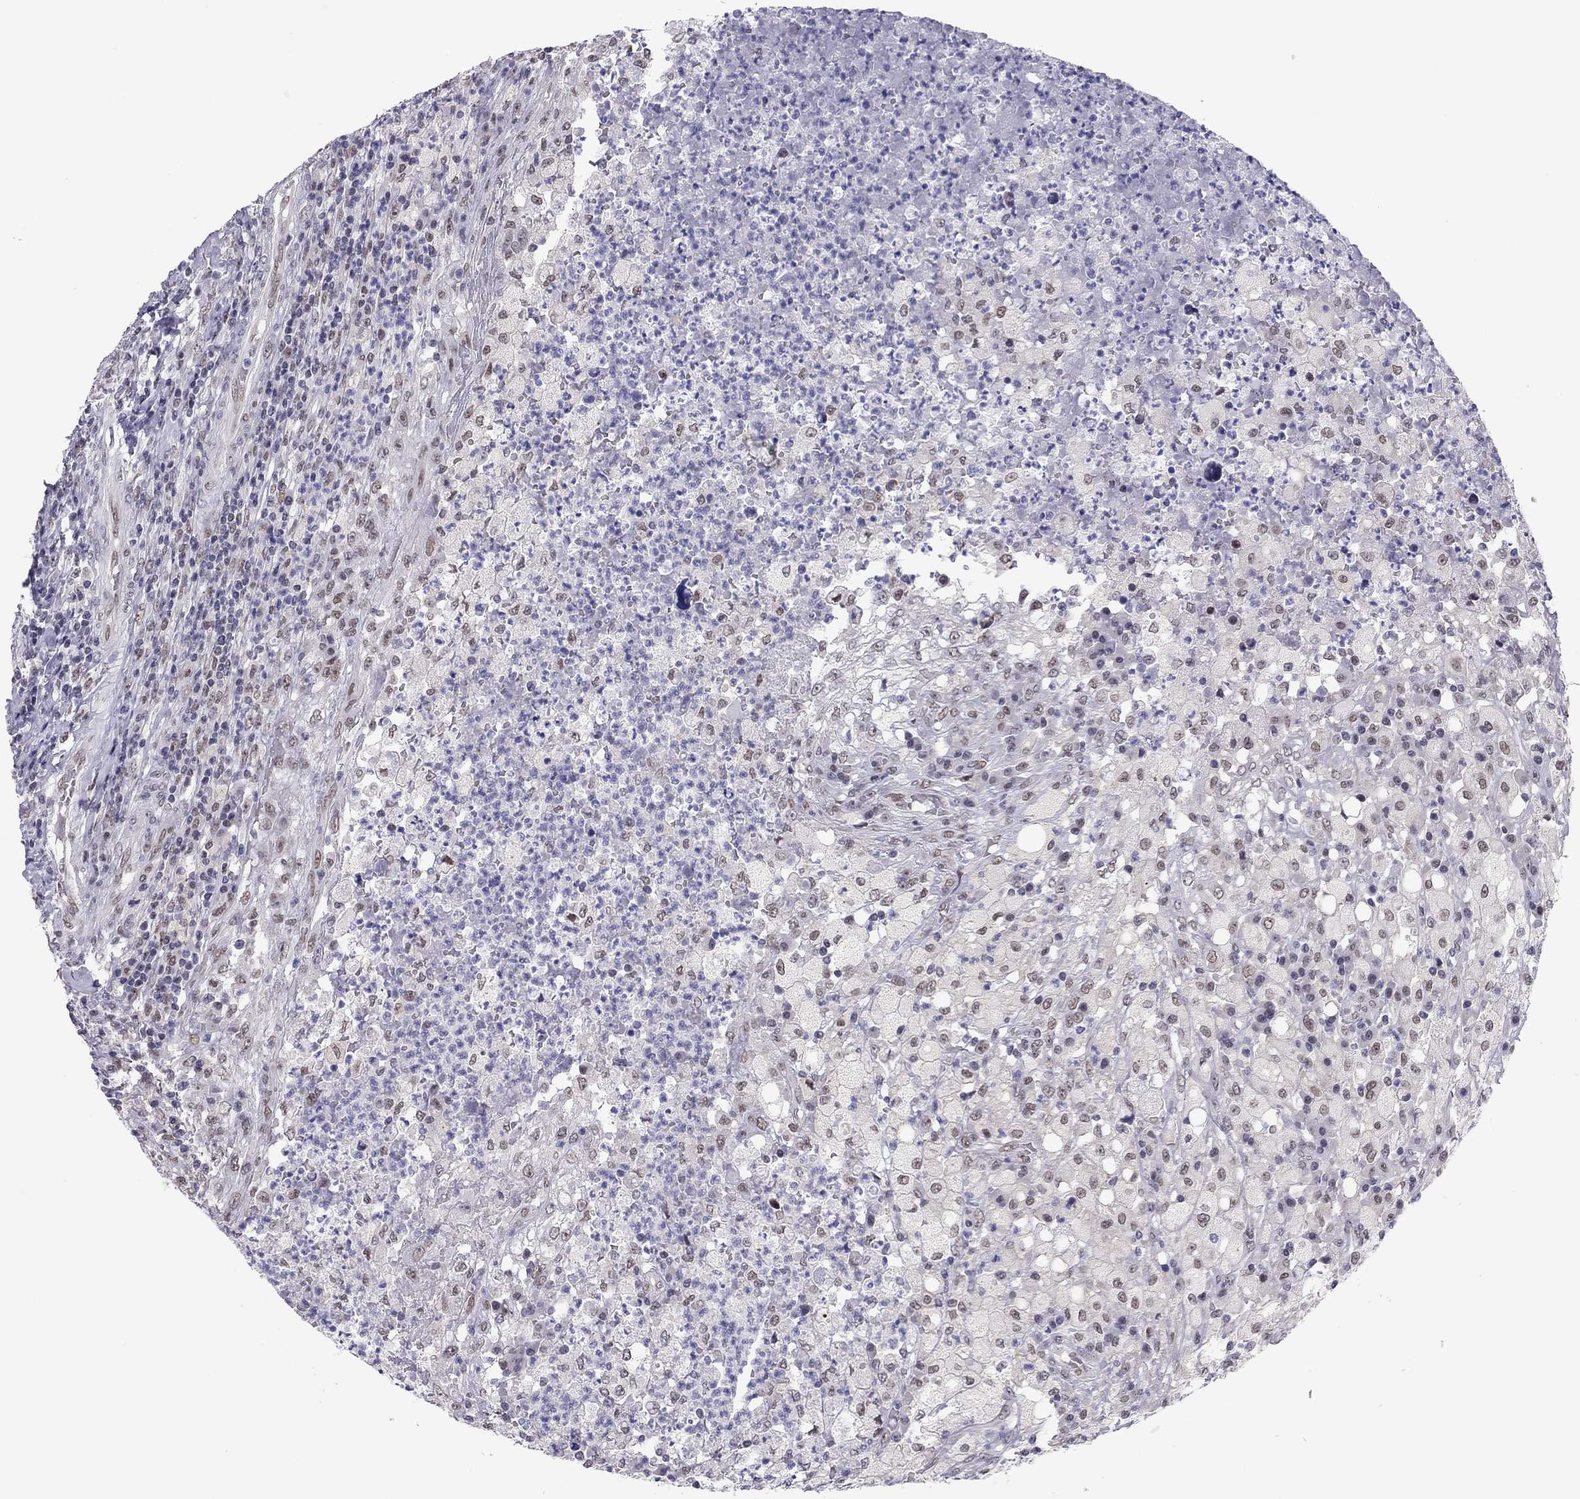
{"staining": {"intensity": "weak", "quantity": ">75%", "location": "nuclear"}, "tissue": "testis cancer", "cell_type": "Tumor cells", "image_type": "cancer", "snomed": [{"axis": "morphology", "description": "Necrosis, NOS"}, {"axis": "morphology", "description": "Carcinoma, Embryonal, NOS"}, {"axis": "topography", "description": "Testis"}], "caption": "Protein positivity by immunohistochemistry (IHC) shows weak nuclear positivity in approximately >75% of tumor cells in testis cancer (embryonal carcinoma).", "gene": "DOT1L", "patient": {"sex": "male", "age": 19}}